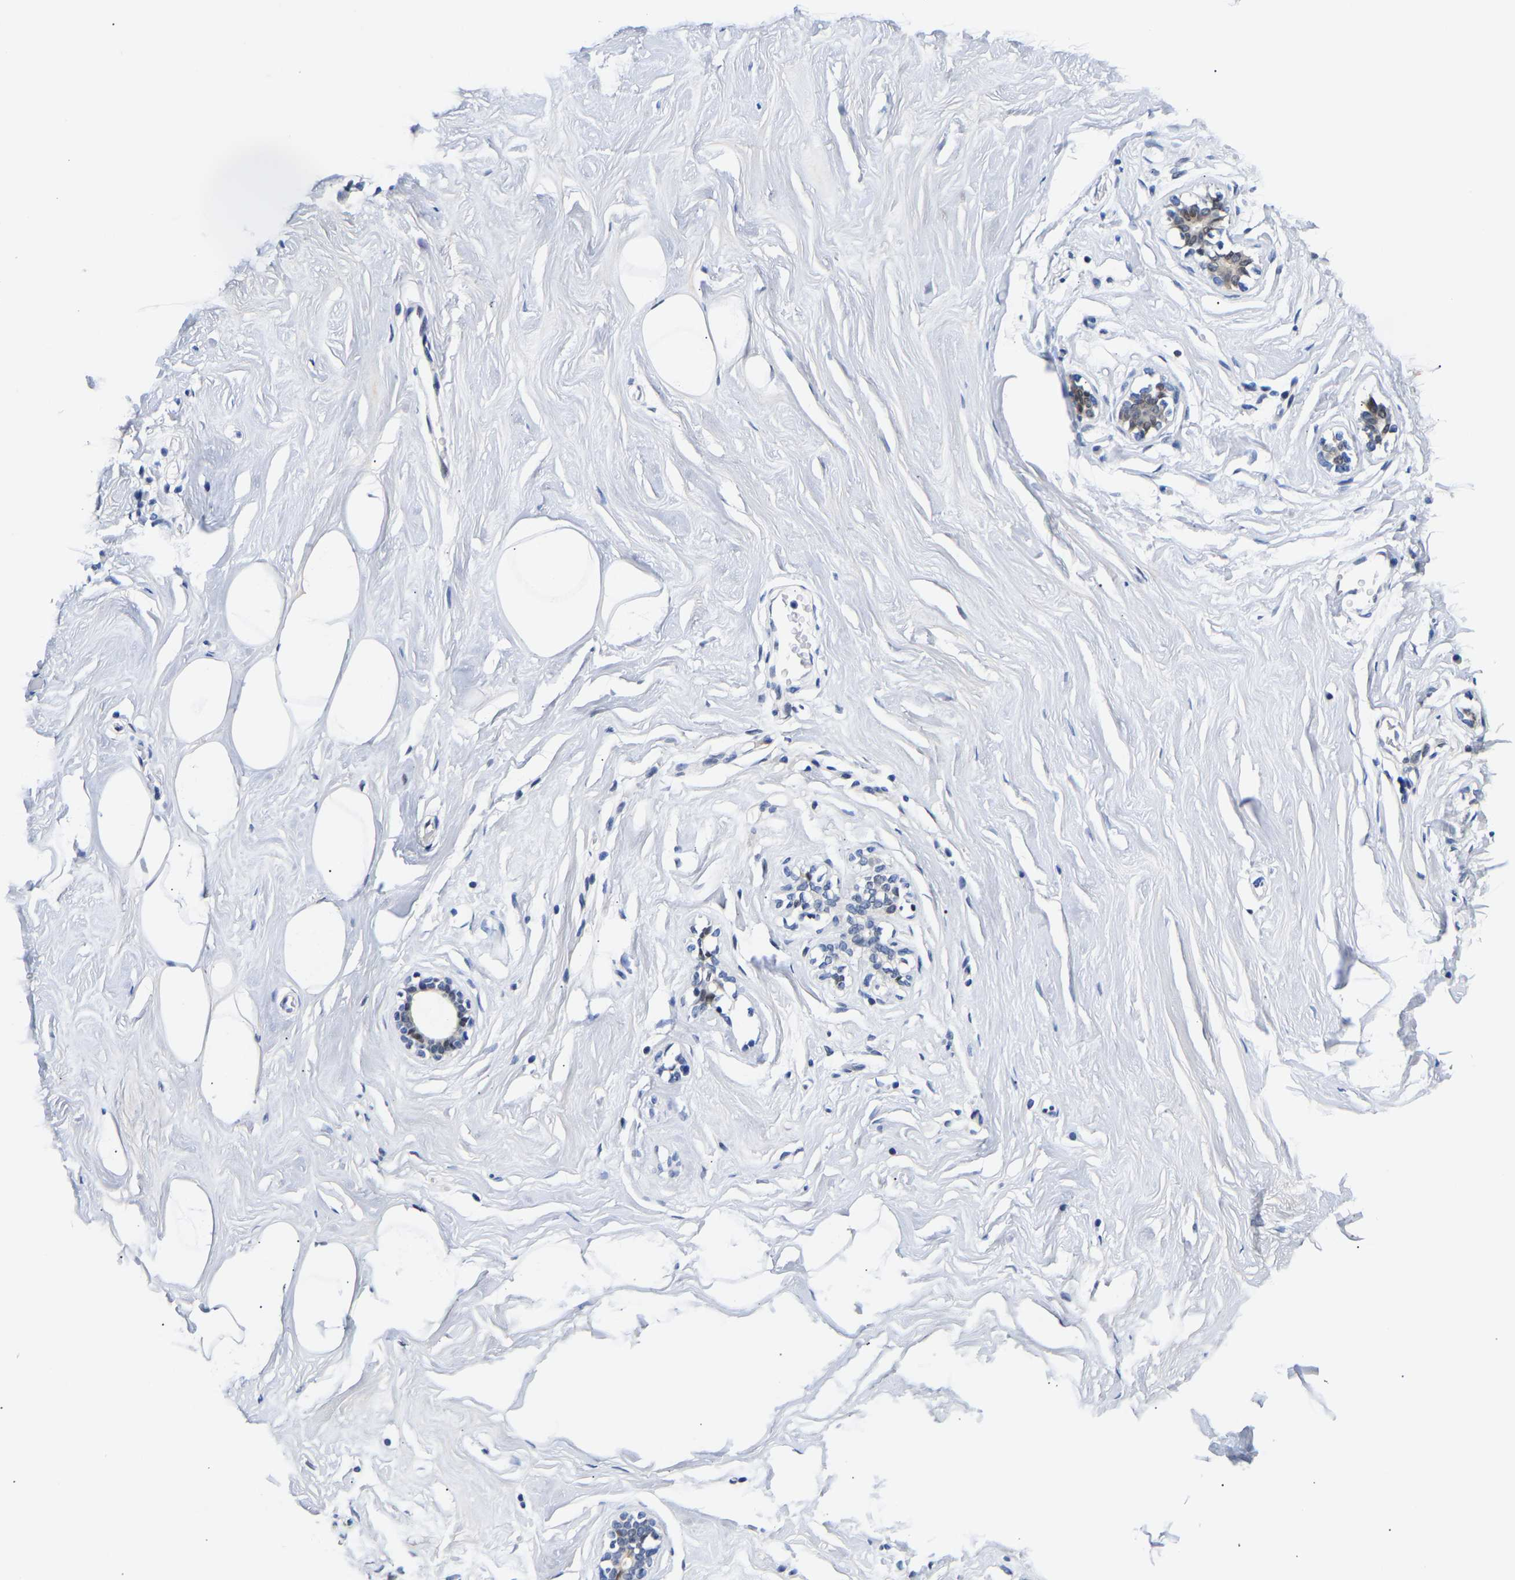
{"staining": {"intensity": "weak", "quantity": ">75%", "location": "nuclear"}, "tissue": "adipose tissue", "cell_type": "Adipocytes", "image_type": "normal", "snomed": [{"axis": "morphology", "description": "Normal tissue, NOS"}, {"axis": "morphology", "description": "Fibrosis, NOS"}, {"axis": "topography", "description": "Breast"}, {"axis": "topography", "description": "Adipose tissue"}], "caption": "Adipose tissue stained with IHC shows weak nuclear positivity in approximately >75% of adipocytes.", "gene": "PTRHD1", "patient": {"sex": "female", "age": 39}}